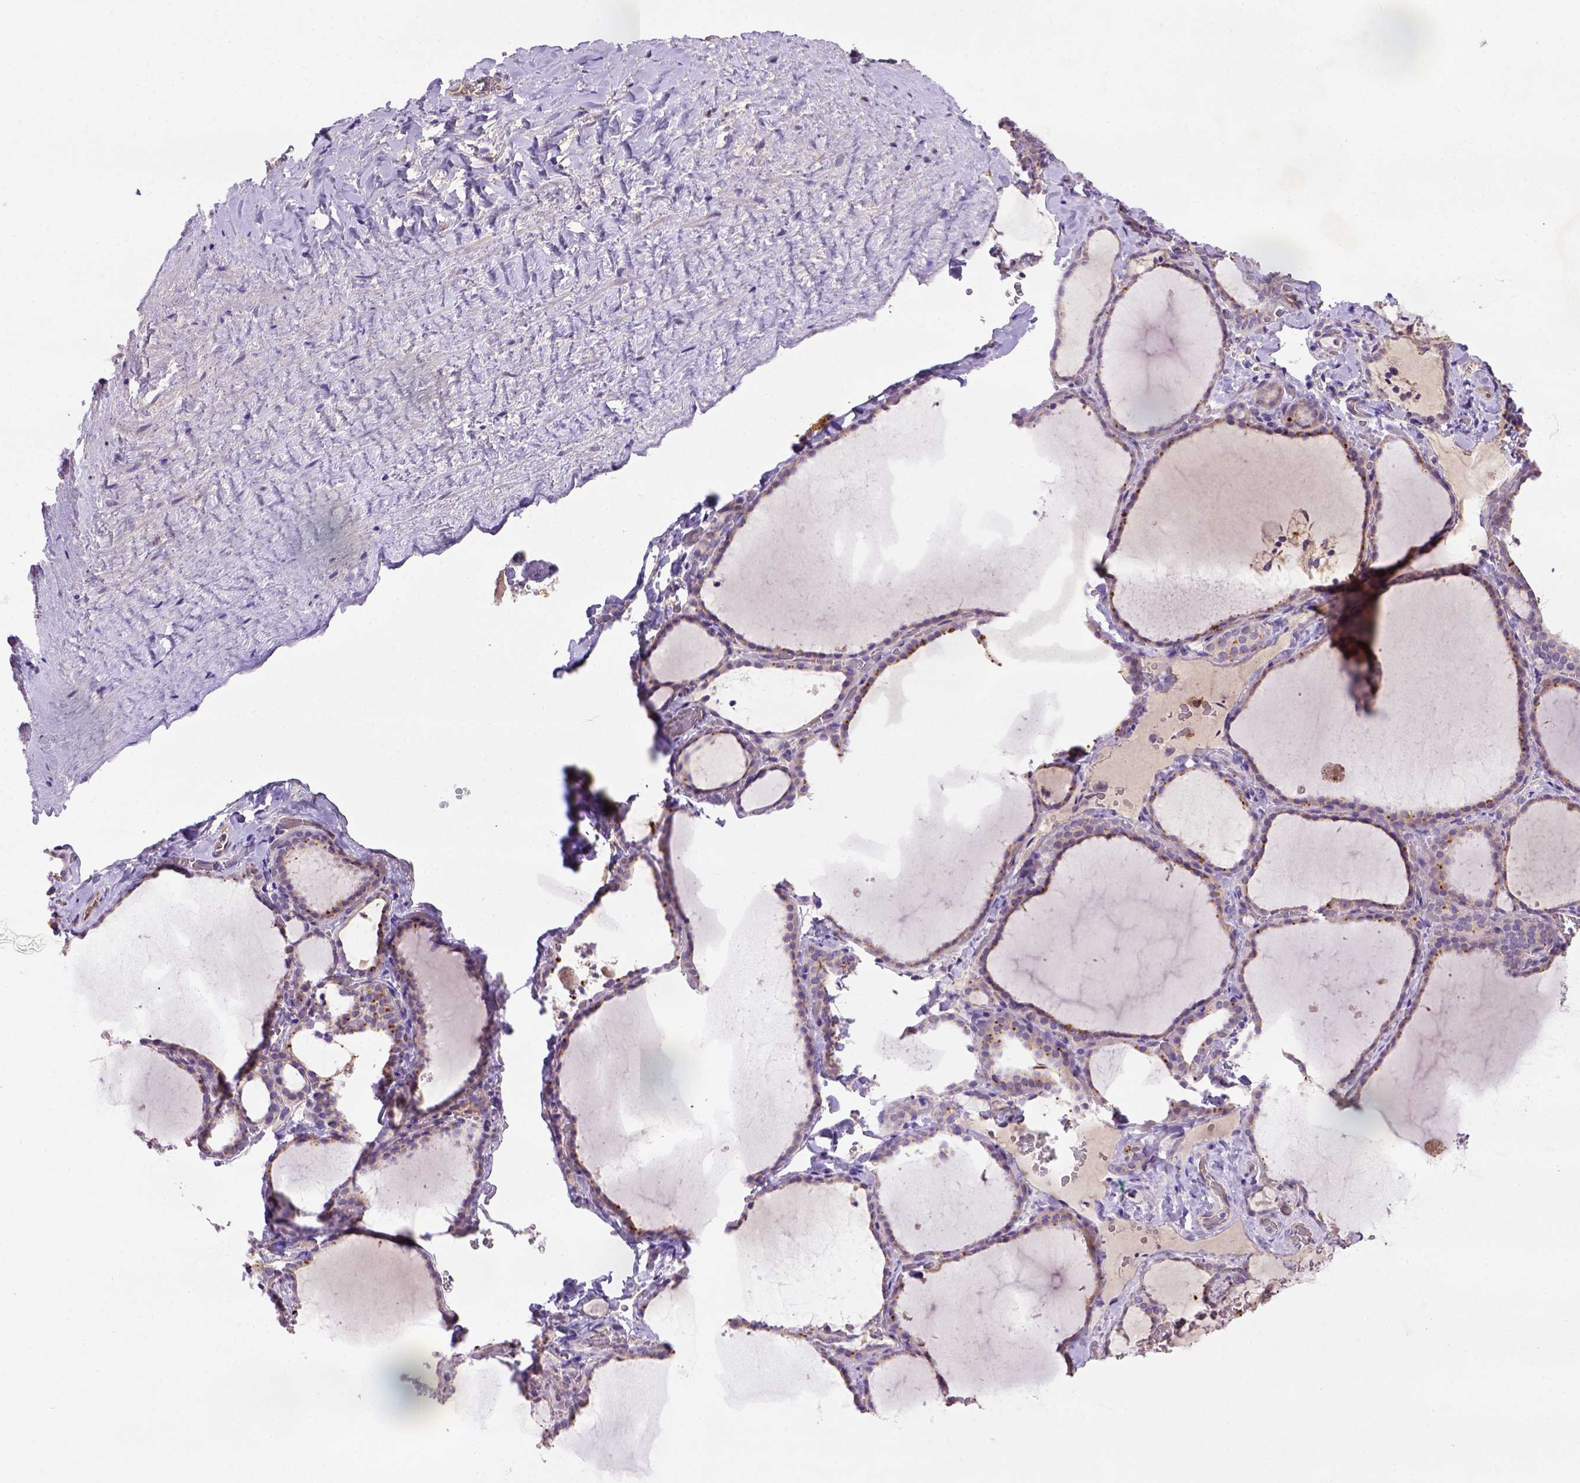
{"staining": {"intensity": "moderate", "quantity": "25%-75%", "location": "cytoplasmic/membranous"}, "tissue": "thyroid gland", "cell_type": "Glandular cells", "image_type": "normal", "snomed": [{"axis": "morphology", "description": "Normal tissue, NOS"}, {"axis": "topography", "description": "Thyroid gland"}], "caption": "Glandular cells exhibit moderate cytoplasmic/membranous staining in approximately 25%-75% of cells in benign thyroid gland. (DAB IHC with brightfield microscopy, high magnification).", "gene": "DEPDC1B", "patient": {"sex": "female", "age": 22}}